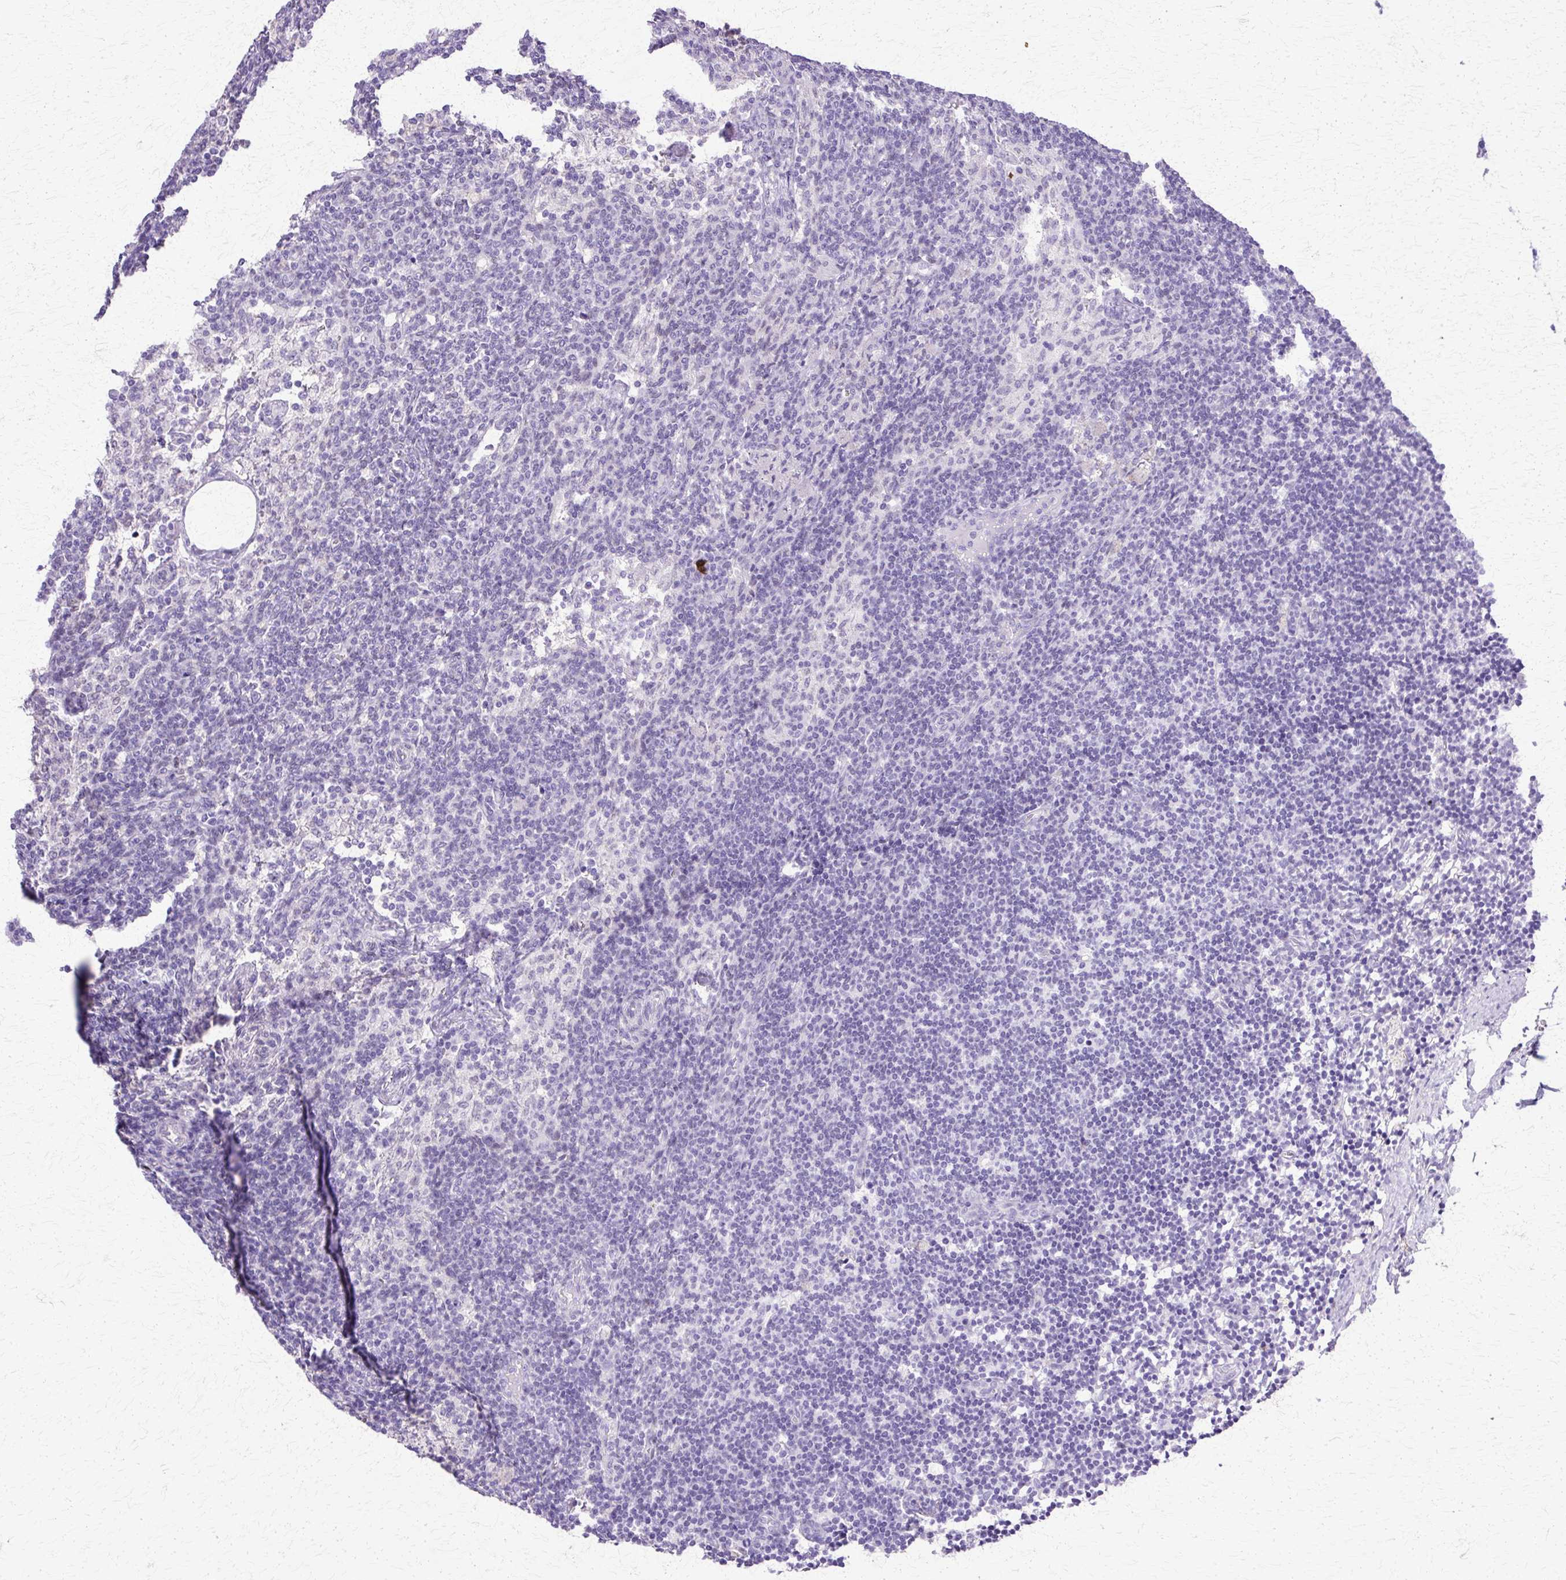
{"staining": {"intensity": "negative", "quantity": "none", "location": "none"}, "tissue": "lymph node", "cell_type": "Non-germinal center cells", "image_type": "normal", "snomed": [{"axis": "morphology", "description": "Normal tissue, NOS"}, {"axis": "topography", "description": "Lymph node"}], "caption": "DAB (3,3'-diaminobenzidine) immunohistochemical staining of normal human lymph node displays no significant positivity in non-germinal center cells.", "gene": "HSPA1A", "patient": {"sex": "male", "age": 49}}